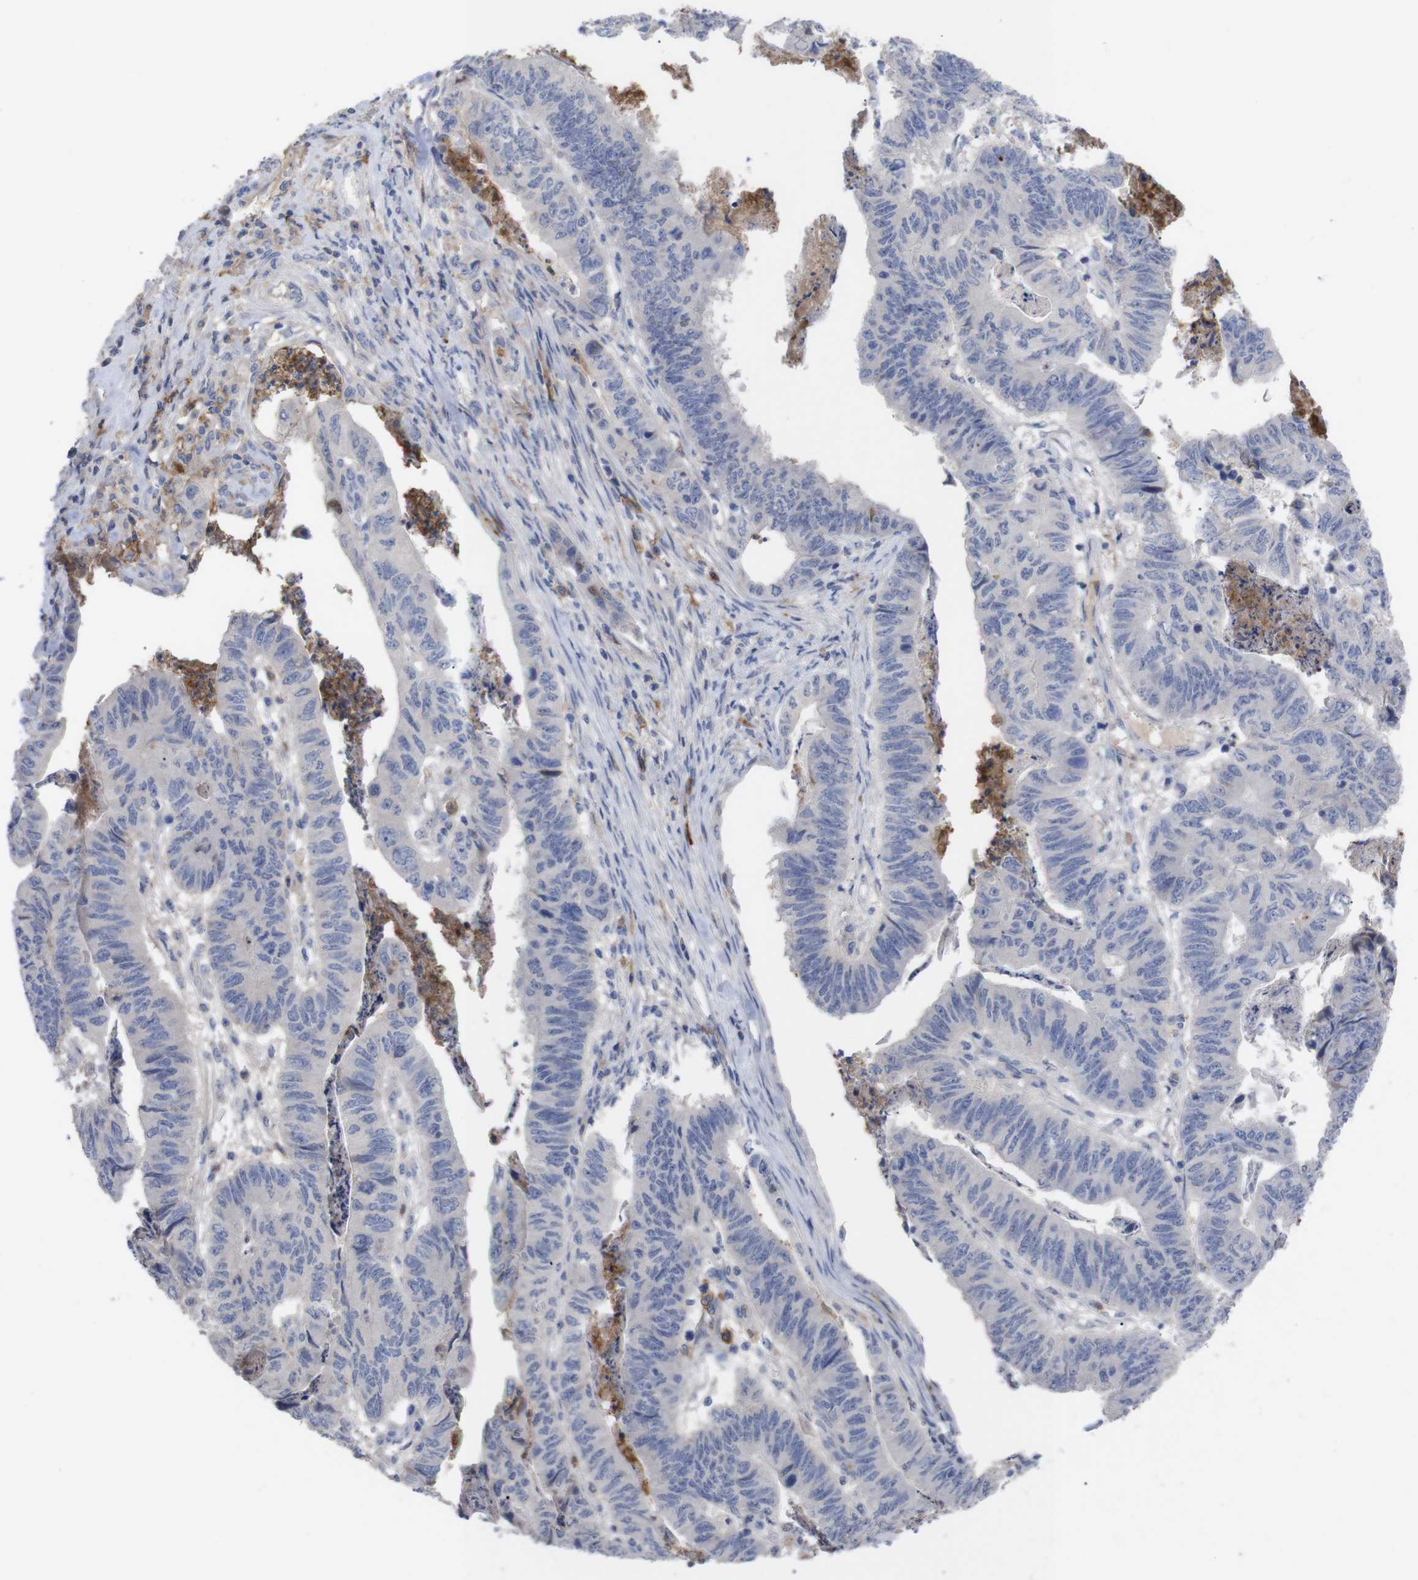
{"staining": {"intensity": "negative", "quantity": "none", "location": "none"}, "tissue": "stomach cancer", "cell_type": "Tumor cells", "image_type": "cancer", "snomed": [{"axis": "morphology", "description": "Adenocarcinoma, NOS"}, {"axis": "topography", "description": "Stomach, lower"}], "caption": "The immunohistochemistry micrograph has no significant positivity in tumor cells of stomach adenocarcinoma tissue.", "gene": "C5AR1", "patient": {"sex": "male", "age": 77}}